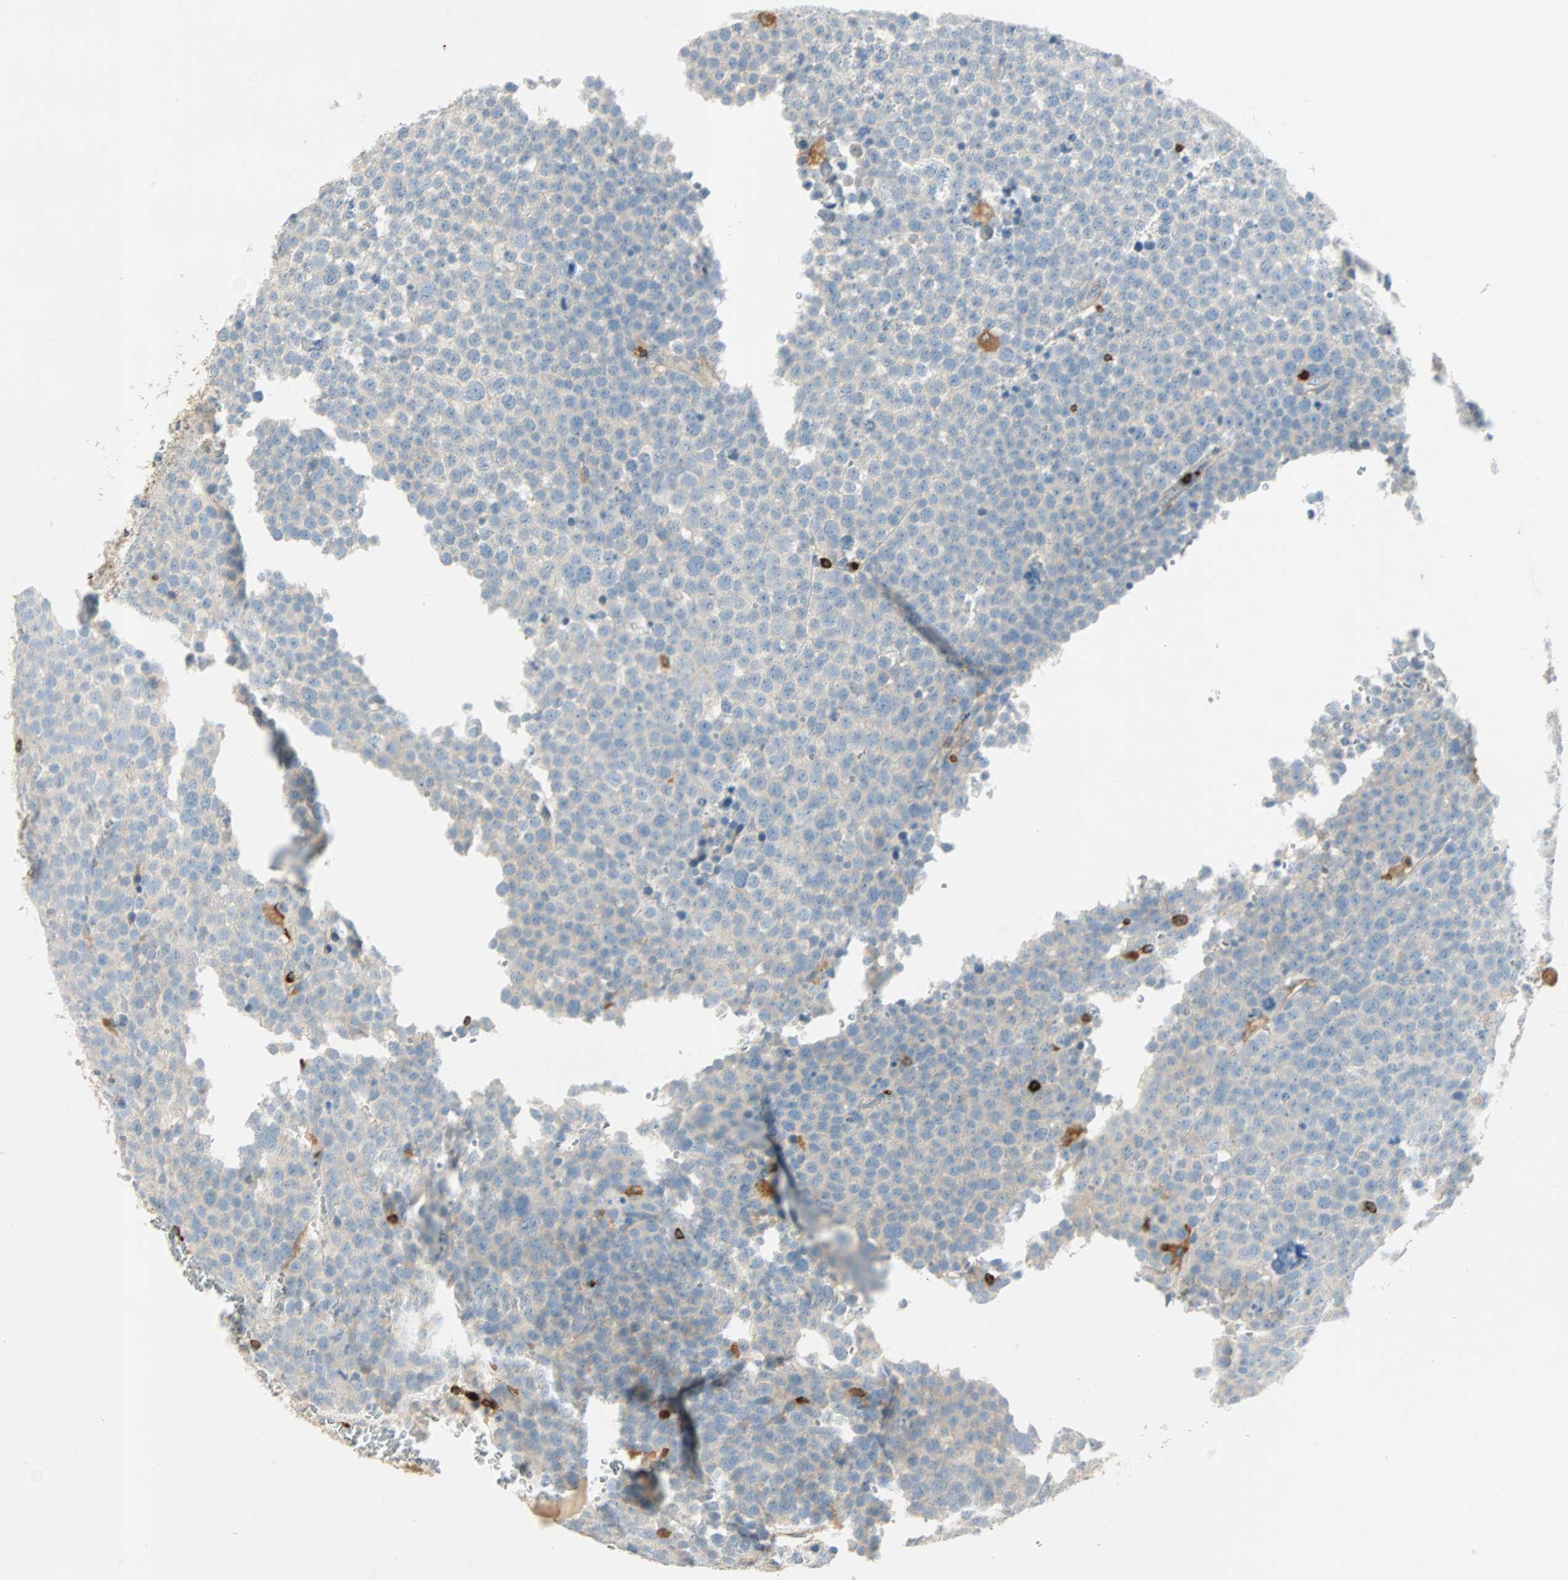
{"staining": {"intensity": "negative", "quantity": "none", "location": "none"}, "tissue": "testis cancer", "cell_type": "Tumor cells", "image_type": "cancer", "snomed": [{"axis": "morphology", "description": "Seminoma, NOS"}, {"axis": "topography", "description": "Testis"}], "caption": "A high-resolution micrograph shows immunohistochemistry staining of testis cancer, which displays no significant staining in tumor cells.", "gene": "FMNL1", "patient": {"sex": "male", "age": 71}}